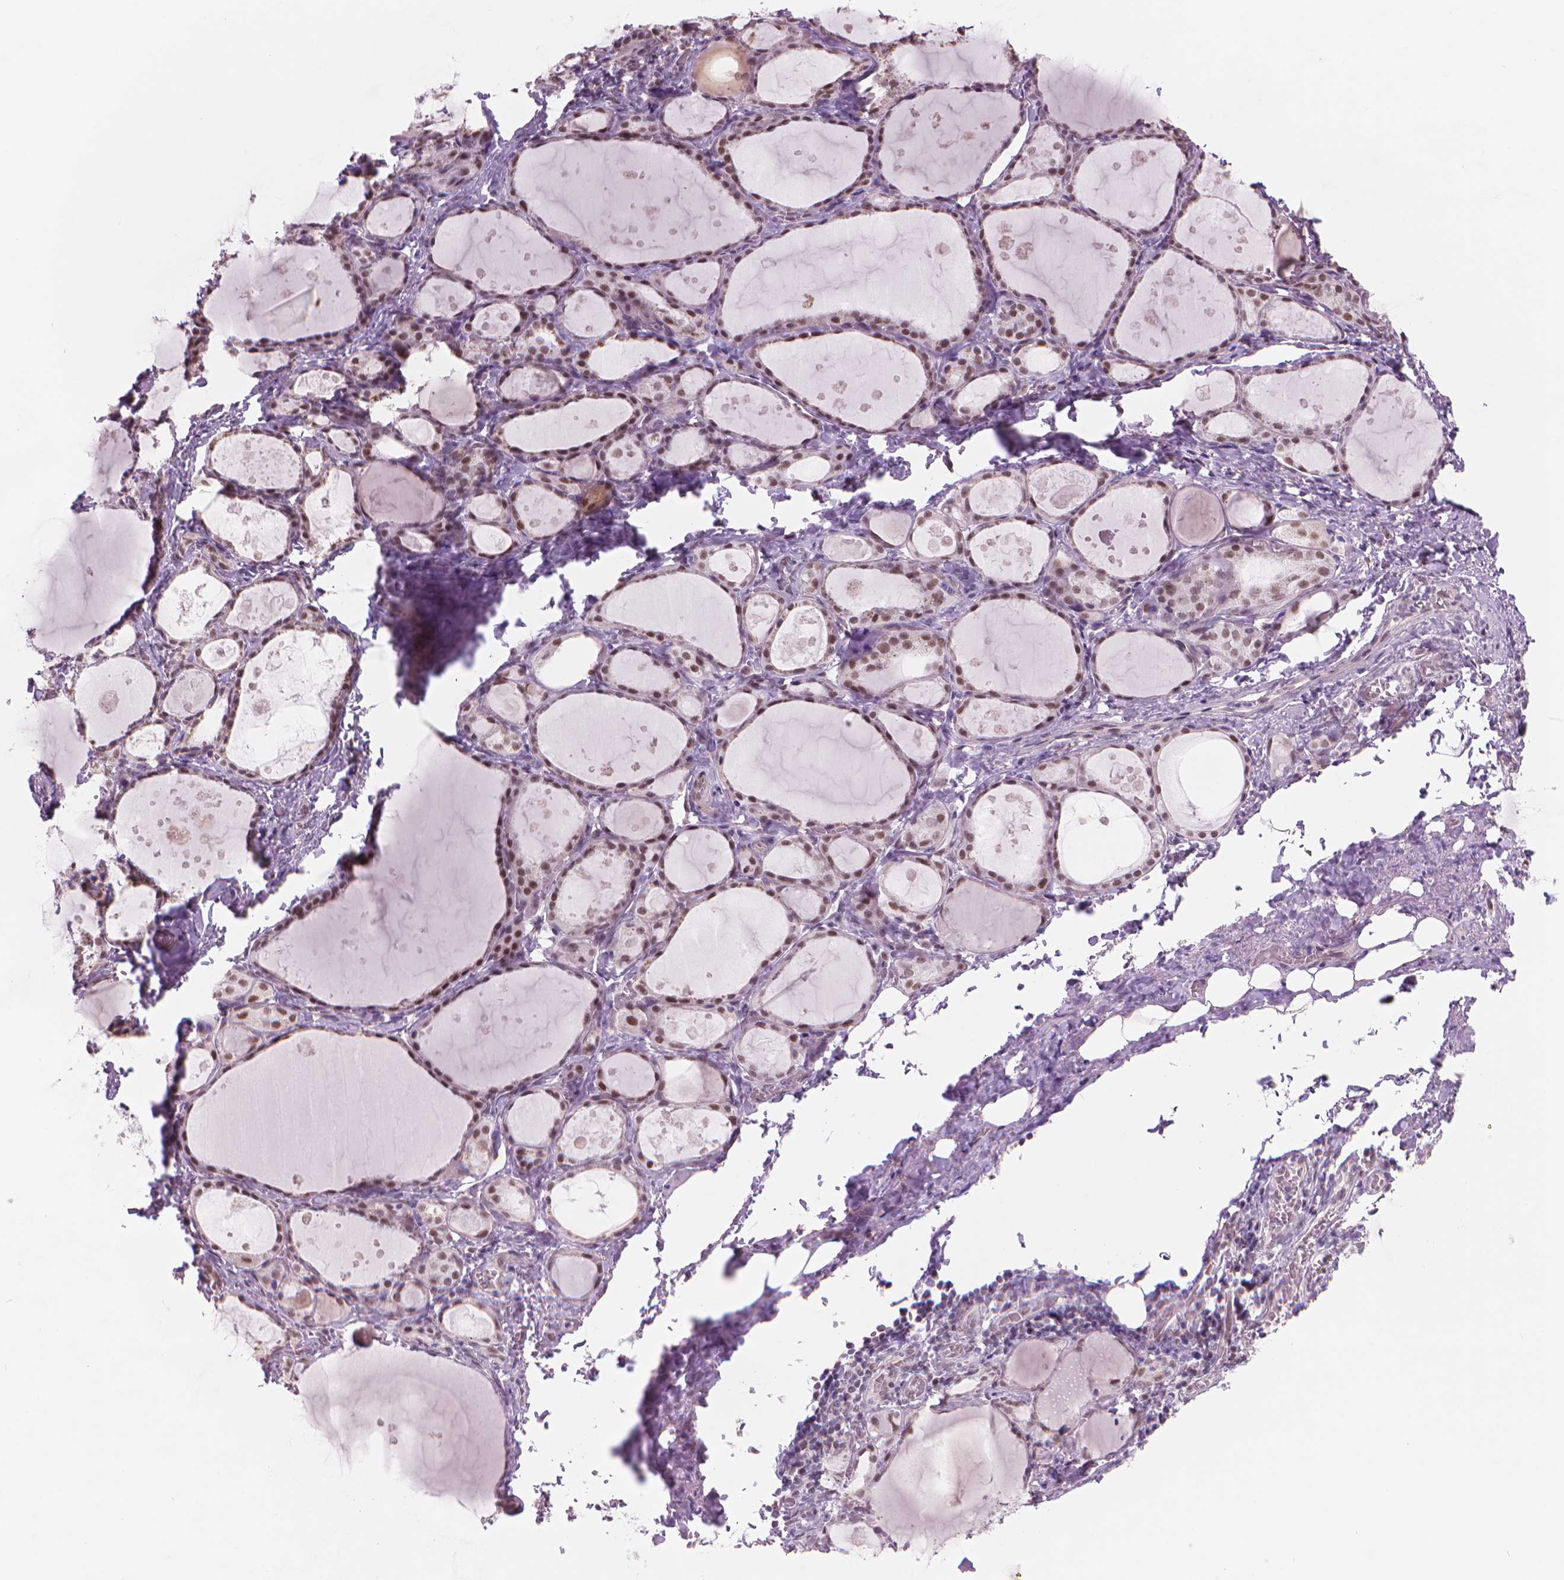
{"staining": {"intensity": "moderate", "quantity": ">75%", "location": "nuclear"}, "tissue": "thyroid gland", "cell_type": "Glandular cells", "image_type": "normal", "snomed": [{"axis": "morphology", "description": "Normal tissue, NOS"}, {"axis": "topography", "description": "Thyroid gland"}], "caption": "IHC of unremarkable human thyroid gland shows medium levels of moderate nuclear expression in about >75% of glandular cells.", "gene": "POLR3D", "patient": {"sex": "male", "age": 68}}